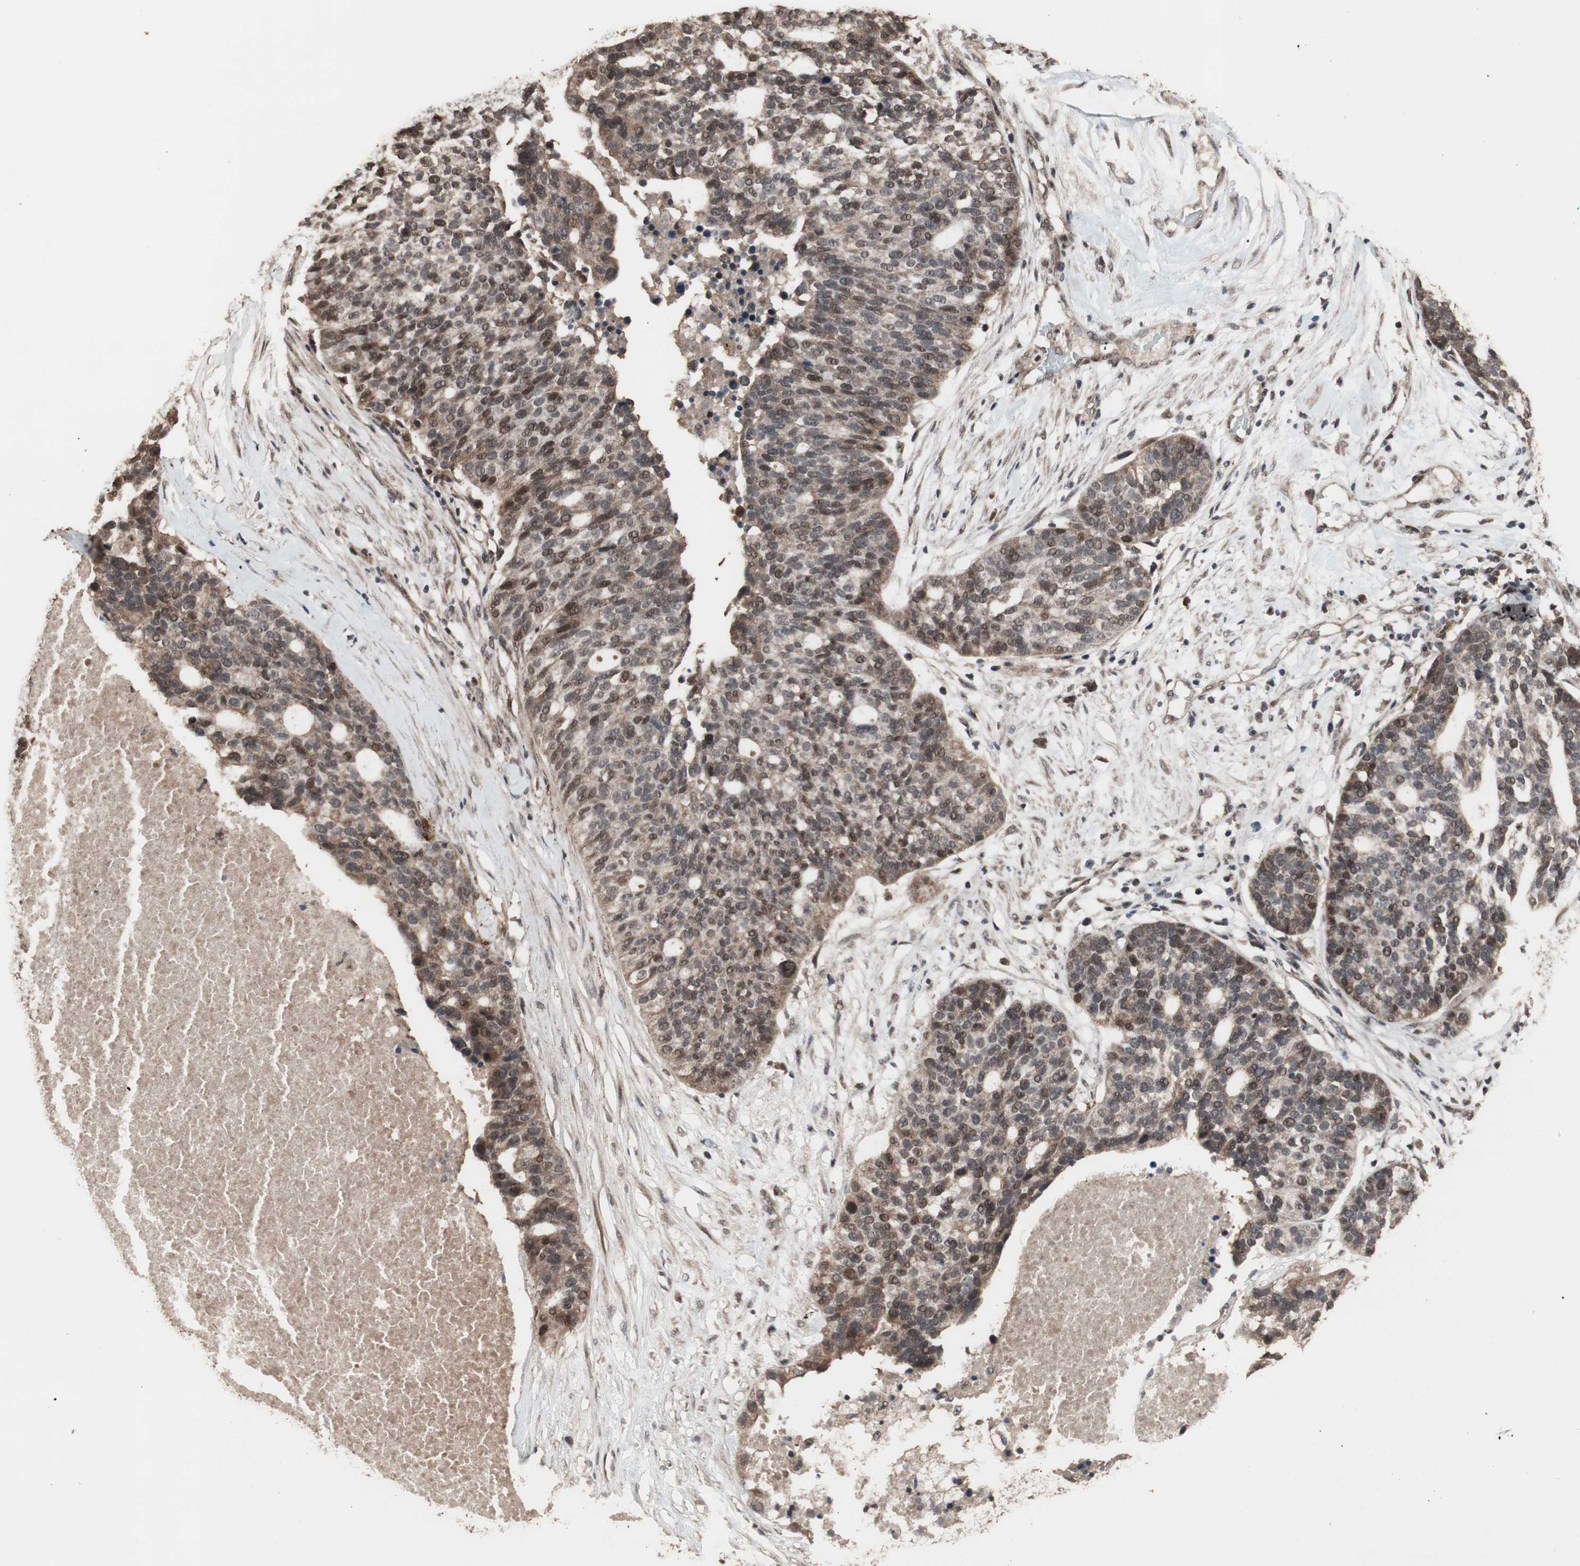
{"staining": {"intensity": "moderate", "quantity": "25%-75%", "location": "cytoplasmic/membranous,nuclear"}, "tissue": "ovarian cancer", "cell_type": "Tumor cells", "image_type": "cancer", "snomed": [{"axis": "morphology", "description": "Cystadenocarcinoma, serous, NOS"}, {"axis": "topography", "description": "Ovary"}], "caption": "Ovarian serous cystadenocarcinoma was stained to show a protein in brown. There is medium levels of moderate cytoplasmic/membranous and nuclear expression in about 25%-75% of tumor cells. The protein of interest is shown in brown color, while the nuclei are stained blue.", "gene": "KANSL1", "patient": {"sex": "female", "age": 59}}